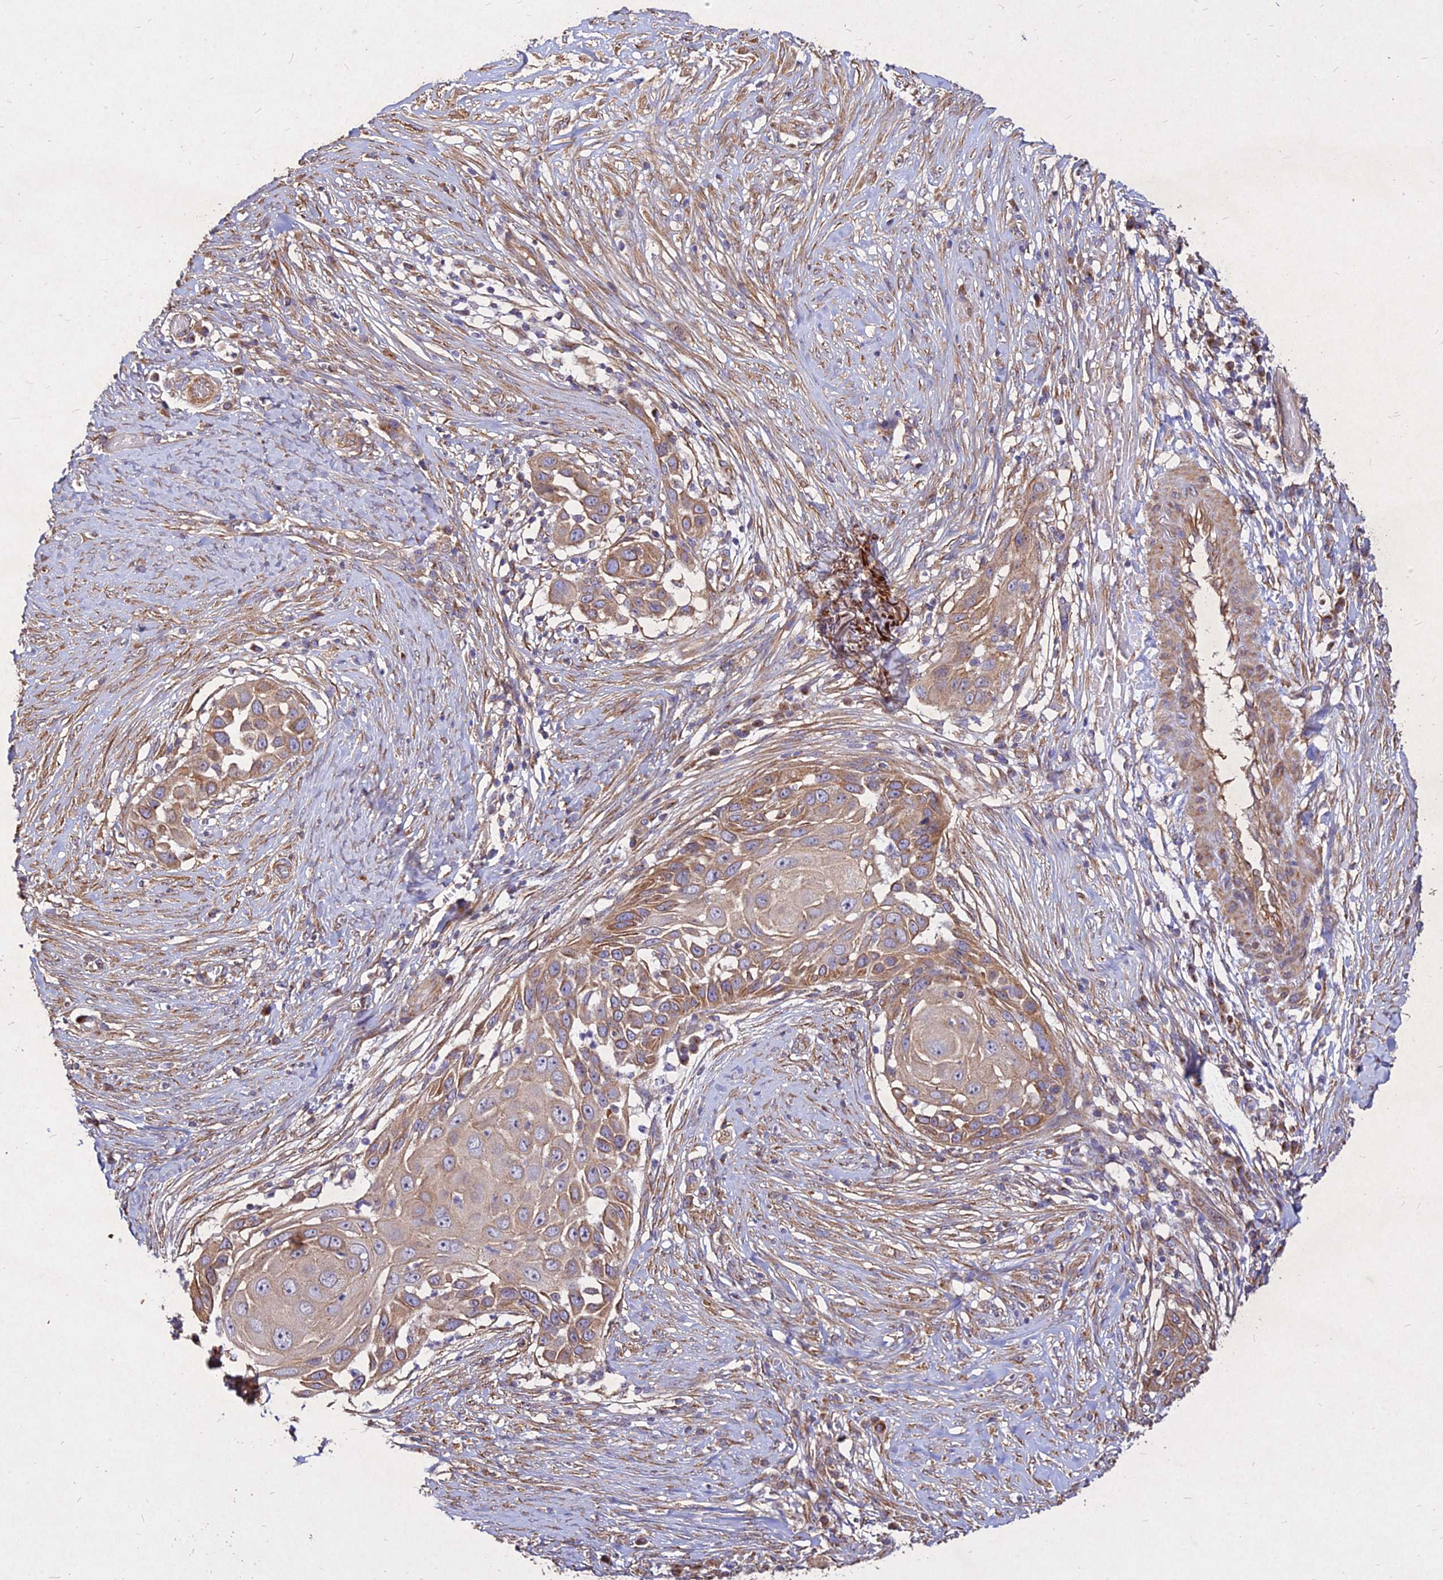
{"staining": {"intensity": "moderate", "quantity": "25%-75%", "location": "cytoplasmic/membranous"}, "tissue": "skin cancer", "cell_type": "Tumor cells", "image_type": "cancer", "snomed": [{"axis": "morphology", "description": "Squamous cell carcinoma, NOS"}, {"axis": "topography", "description": "Skin"}], "caption": "This photomicrograph exhibits IHC staining of skin squamous cell carcinoma, with medium moderate cytoplasmic/membranous expression in approximately 25%-75% of tumor cells.", "gene": "SKA1", "patient": {"sex": "female", "age": 44}}